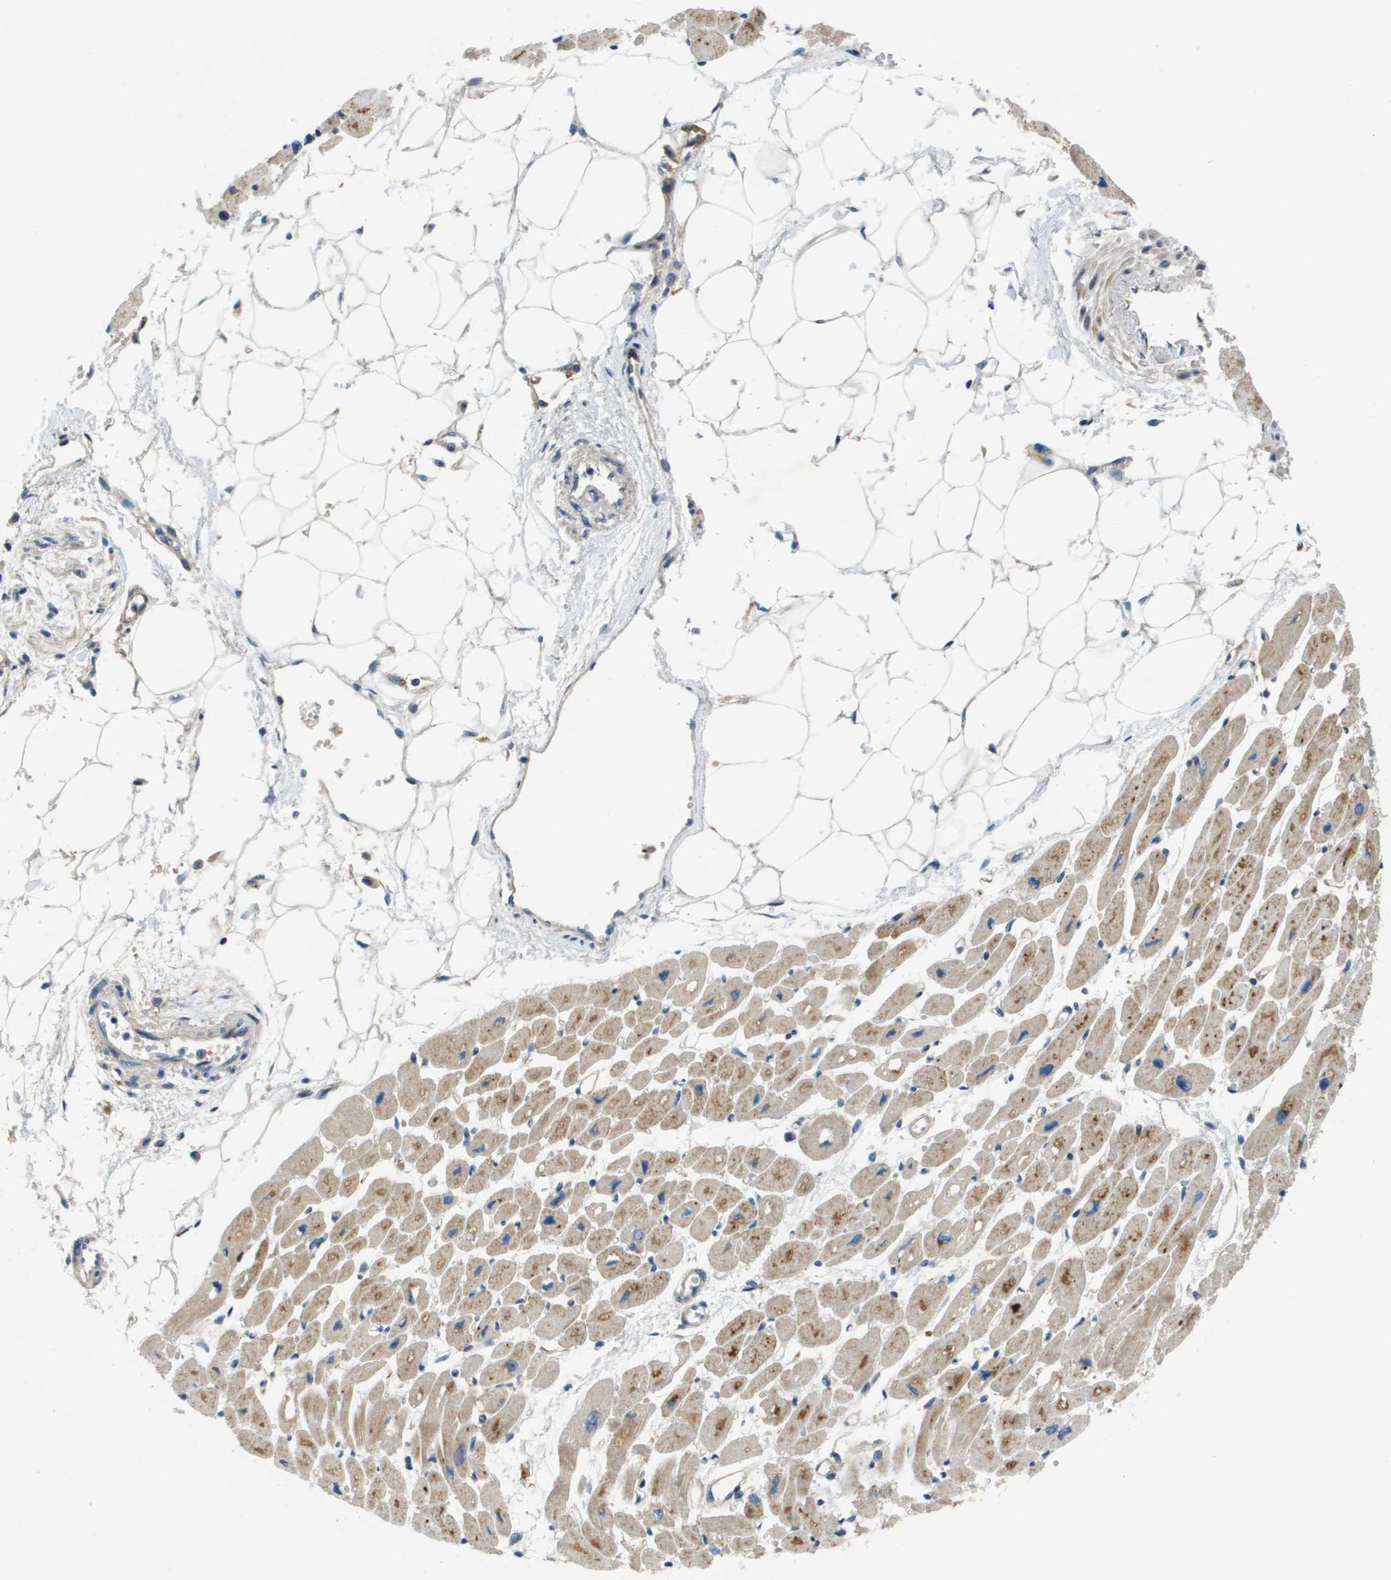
{"staining": {"intensity": "moderate", "quantity": ">75%", "location": "cytoplasmic/membranous"}, "tissue": "heart muscle", "cell_type": "Cardiomyocytes", "image_type": "normal", "snomed": [{"axis": "morphology", "description": "Normal tissue, NOS"}, {"axis": "topography", "description": "Heart"}], "caption": "Protein analysis of normal heart muscle exhibits moderate cytoplasmic/membranous positivity in approximately >75% of cardiomyocytes.", "gene": "SCN4B", "patient": {"sex": "female", "age": 54}}